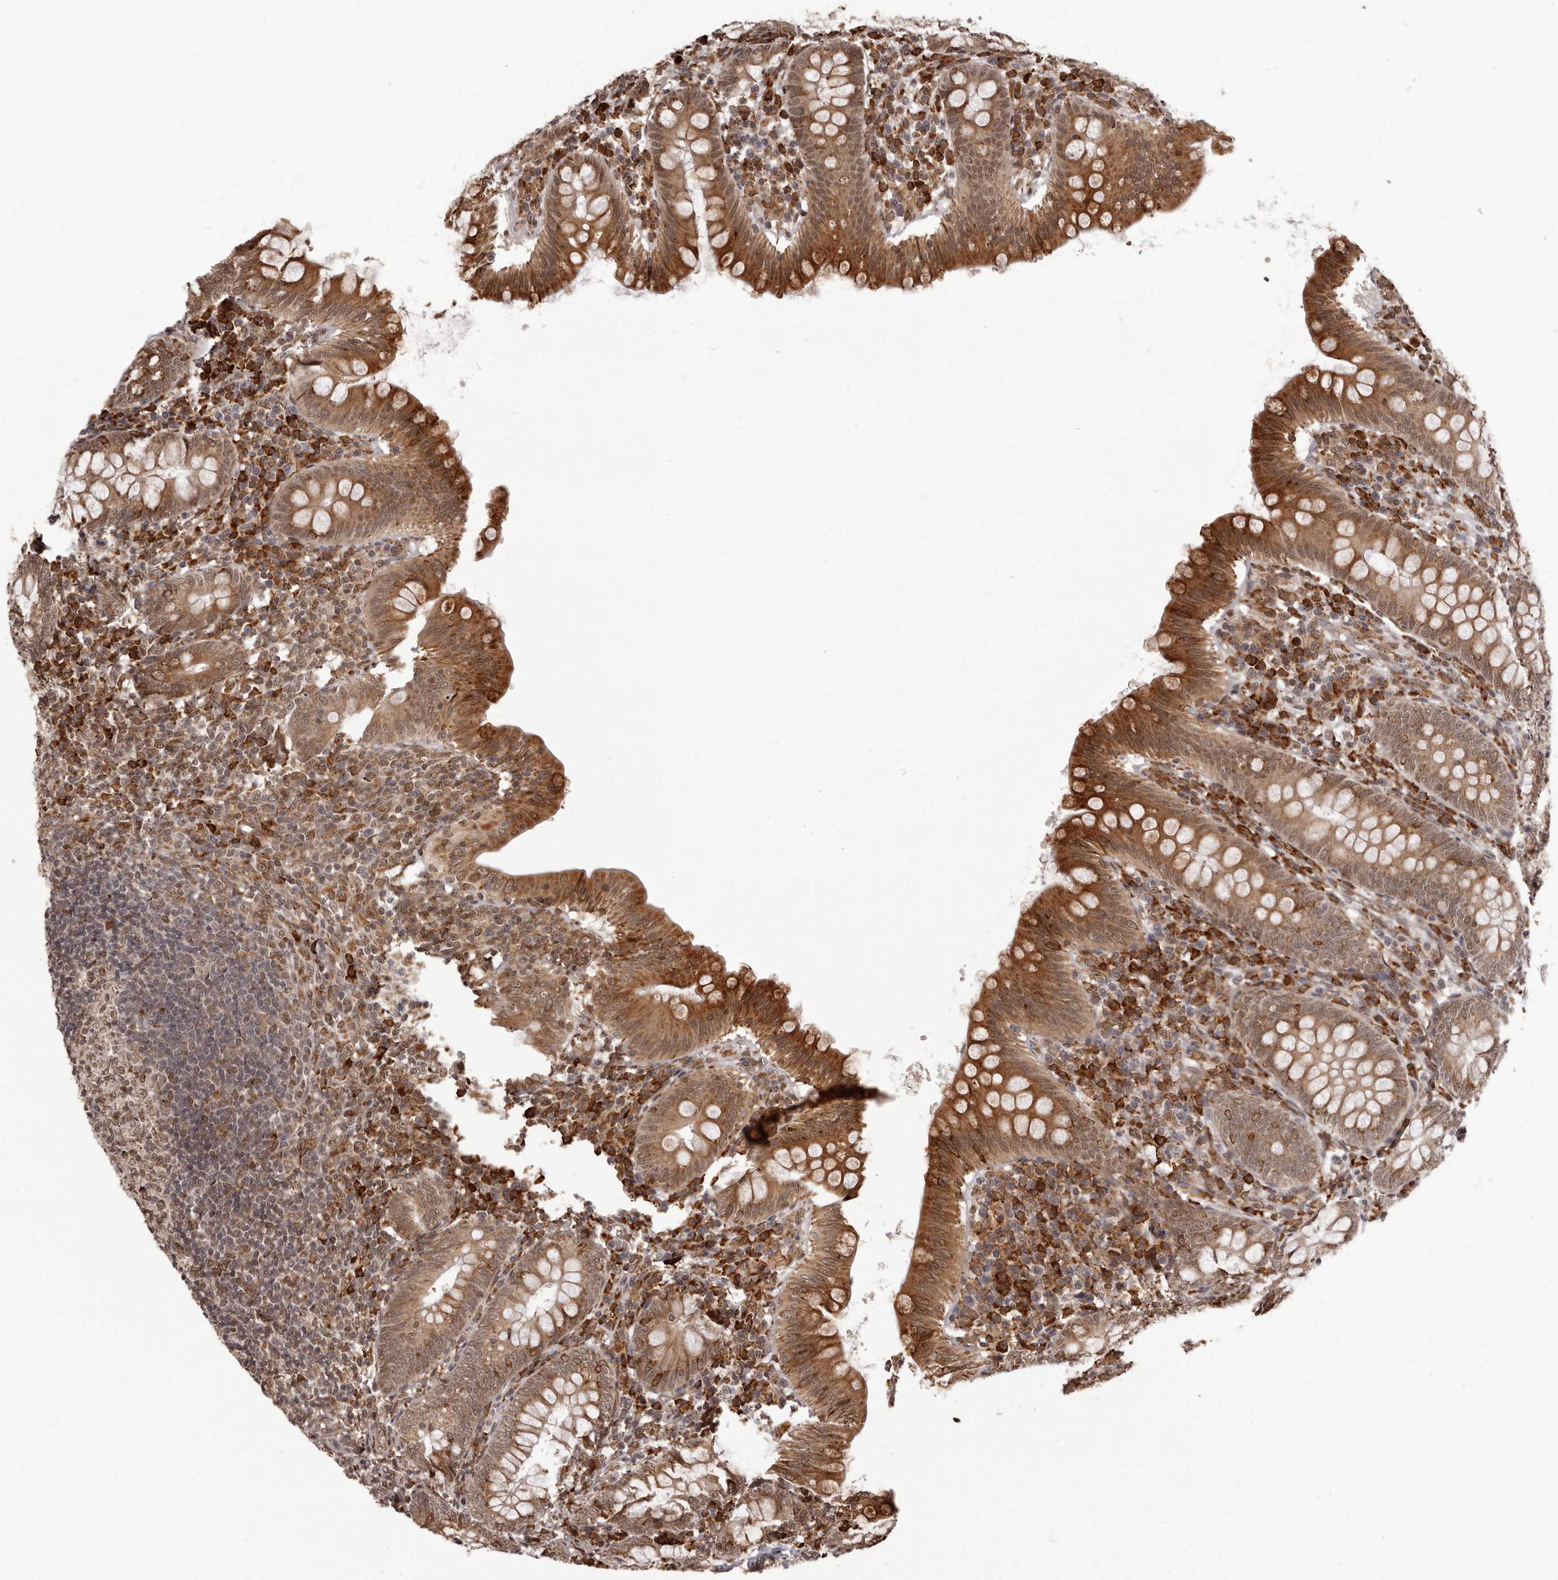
{"staining": {"intensity": "strong", "quantity": ">75%", "location": "cytoplasmic/membranous"}, "tissue": "appendix", "cell_type": "Glandular cells", "image_type": "normal", "snomed": [{"axis": "morphology", "description": "Normal tissue, NOS"}, {"axis": "topography", "description": "Appendix"}], "caption": "High-power microscopy captured an IHC micrograph of unremarkable appendix, revealing strong cytoplasmic/membranous expression in about >75% of glandular cells.", "gene": "IL32", "patient": {"sex": "male", "age": 14}}